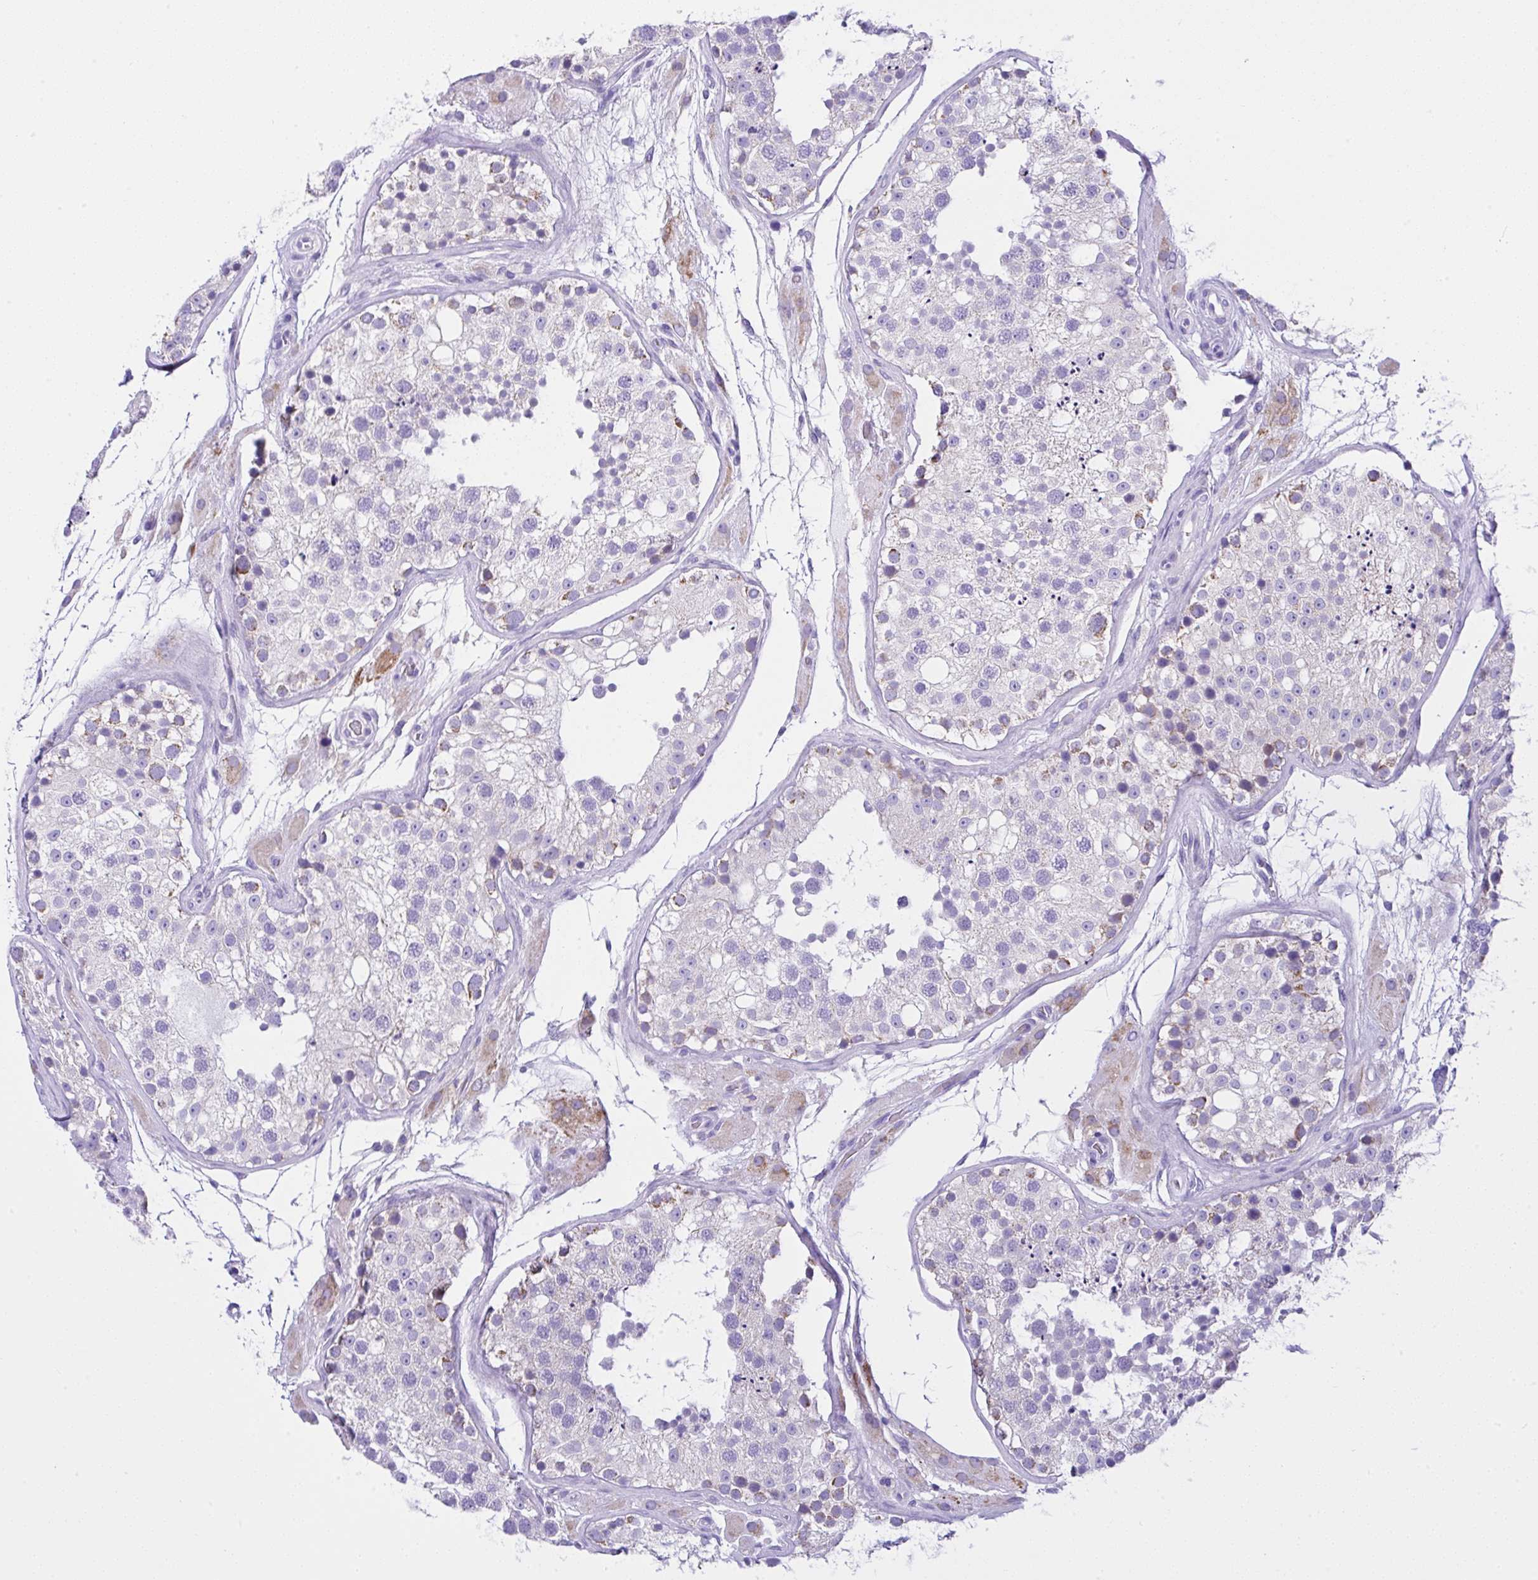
{"staining": {"intensity": "moderate", "quantity": "<25%", "location": "cytoplasmic/membranous"}, "tissue": "testis", "cell_type": "Cells in seminiferous ducts", "image_type": "normal", "snomed": [{"axis": "morphology", "description": "Normal tissue, NOS"}, {"axis": "topography", "description": "Testis"}], "caption": "Immunohistochemistry micrograph of unremarkable testis: human testis stained using immunohistochemistry (IHC) displays low levels of moderate protein expression localized specifically in the cytoplasmic/membranous of cells in seminiferous ducts, appearing as a cytoplasmic/membranous brown color.", "gene": "SLC13A1", "patient": {"sex": "male", "age": 26}}